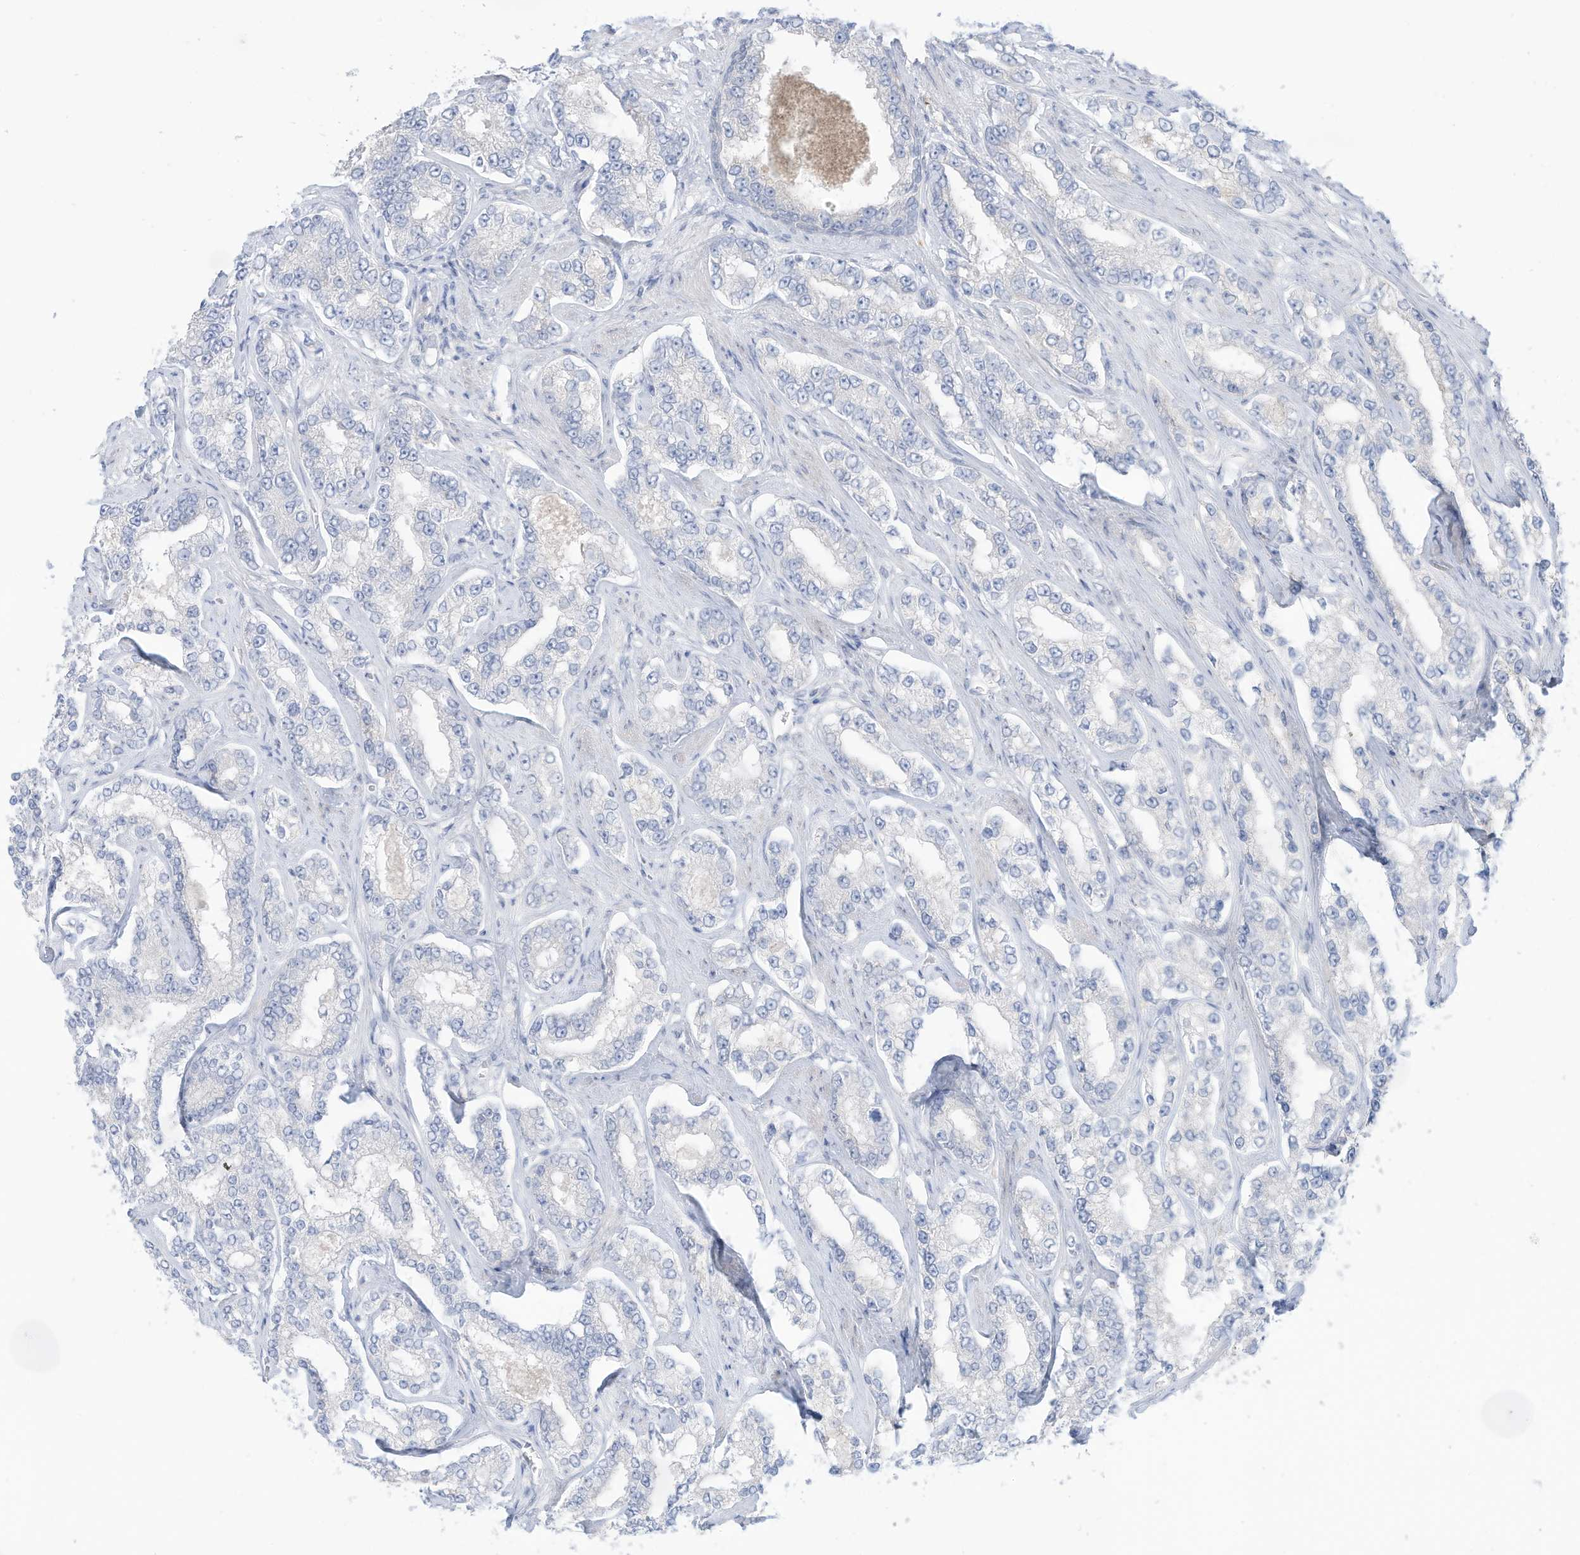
{"staining": {"intensity": "negative", "quantity": "none", "location": "none"}, "tissue": "prostate cancer", "cell_type": "Tumor cells", "image_type": "cancer", "snomed": [{"axis": "morphology", "description": "Normal tissue, NOS"}, {"axis": "morphology", "description": "Adenocarcinoma, High grade"}, {"axis": "topography", "description": "Prostate"}], "caption": "High magnification brightfield microscopy of prostate cancer stained with DAB (brown) and counterstained with hematoxylin (blue): tumor cells show no significant expression.", "gene": "OGT", "patient": {"sex": "male", "age": 83}}